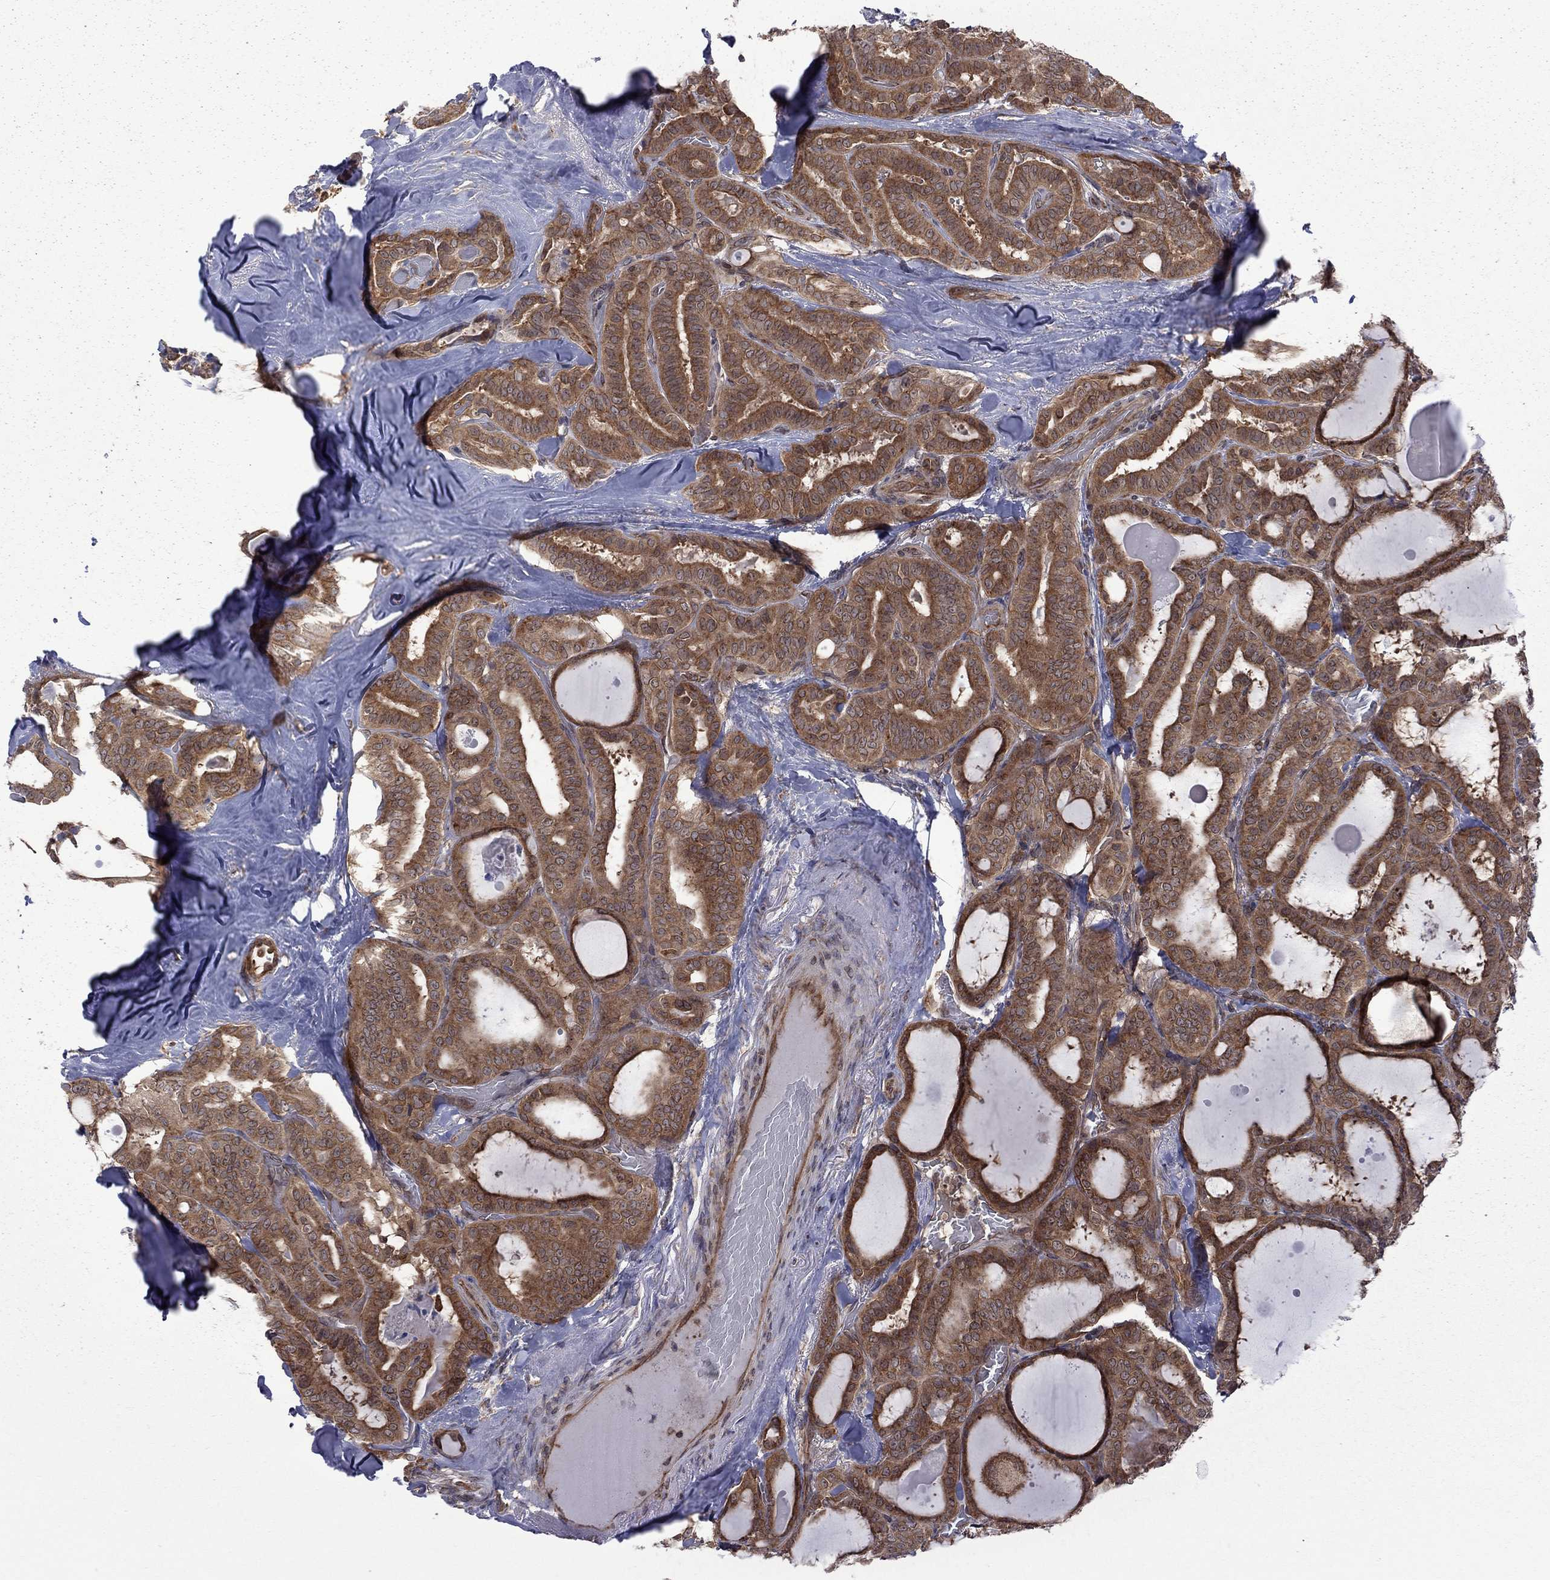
{"staining": {"intensity": "strong", "quantity": ">75%", "location": "cytoplasmic/membranous"}, "tissue": "thyroid cancer", "cell_type": "Tumor cells", "image_type": "cancer", "snomed": [{"axis": "morphology", "description": "Papillary adenocarcinoma, NOS"}, {"axis": "topography", "description": "Thyroid gland"}], "caption": "Immunohistochemical staining of thyroid papillary adenocarcinoma shows high levels of strong cytoplasmic/membranous staining in approximately >75% of tumor cells.", "gene": "NAA50", "patient": {"sex": "female", "age": 39}}